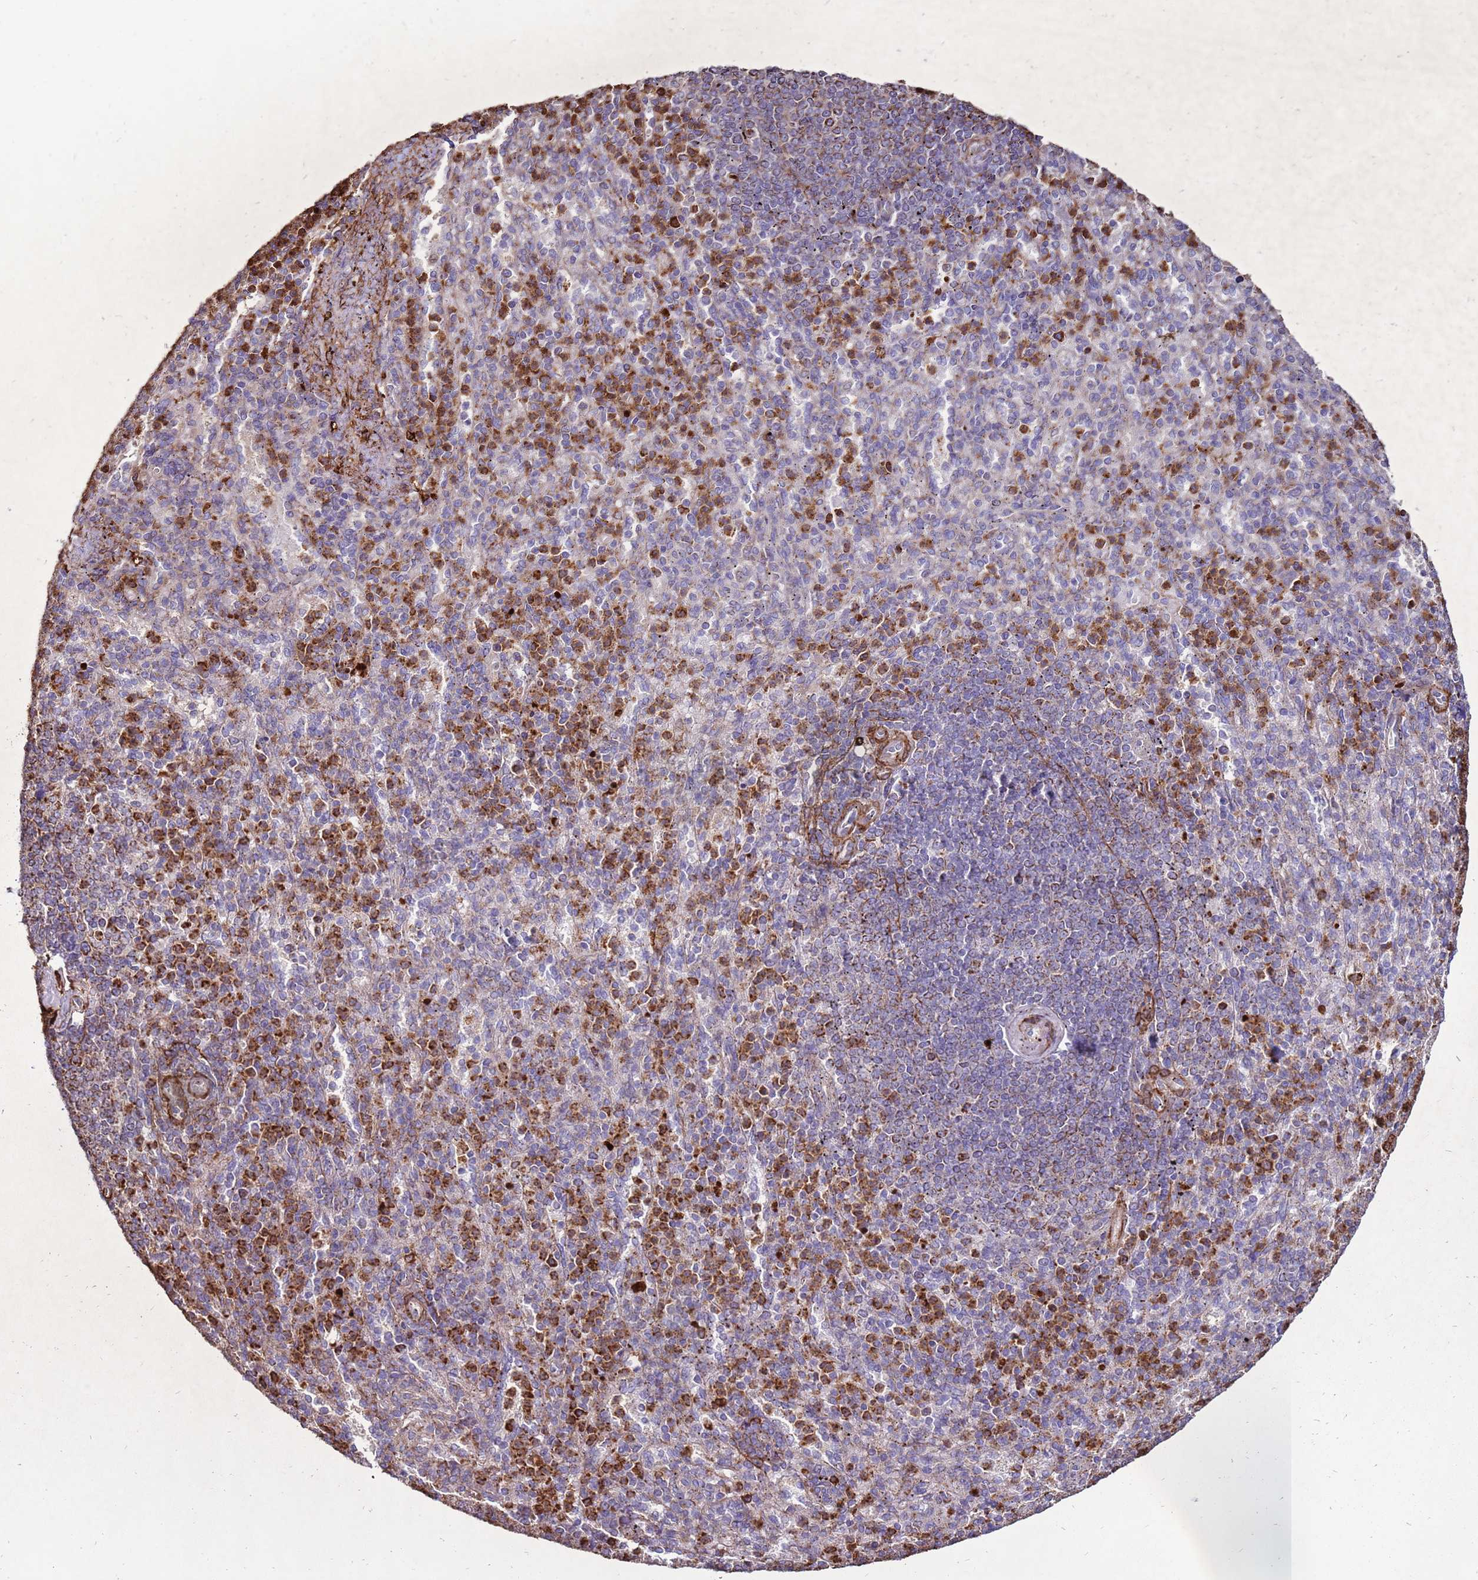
{"staining": {"intensity": "strong", "quantity": "<25%", "location": "cytoplasmic/membranous"}, "tissue": "spleen", "cell_type": "Cells in red pulp", "image_type": "normal", "snomed": [{"axis": "morphology", "description": "Normal tissue, NOS"}, {"axis": "topography", "description": "Spleen"}], "caption": "A photomicrograph of spleen stained for a protein displays strong cytoplasmic/membranous brown staining in cells in red pulp. The staining was performed using DAB, with brown indicating positive protein expression. Nuclei are stained blue with hematoxylin.", "gene": "DDX59", "patient": {"sex": "female", "age": 74}}